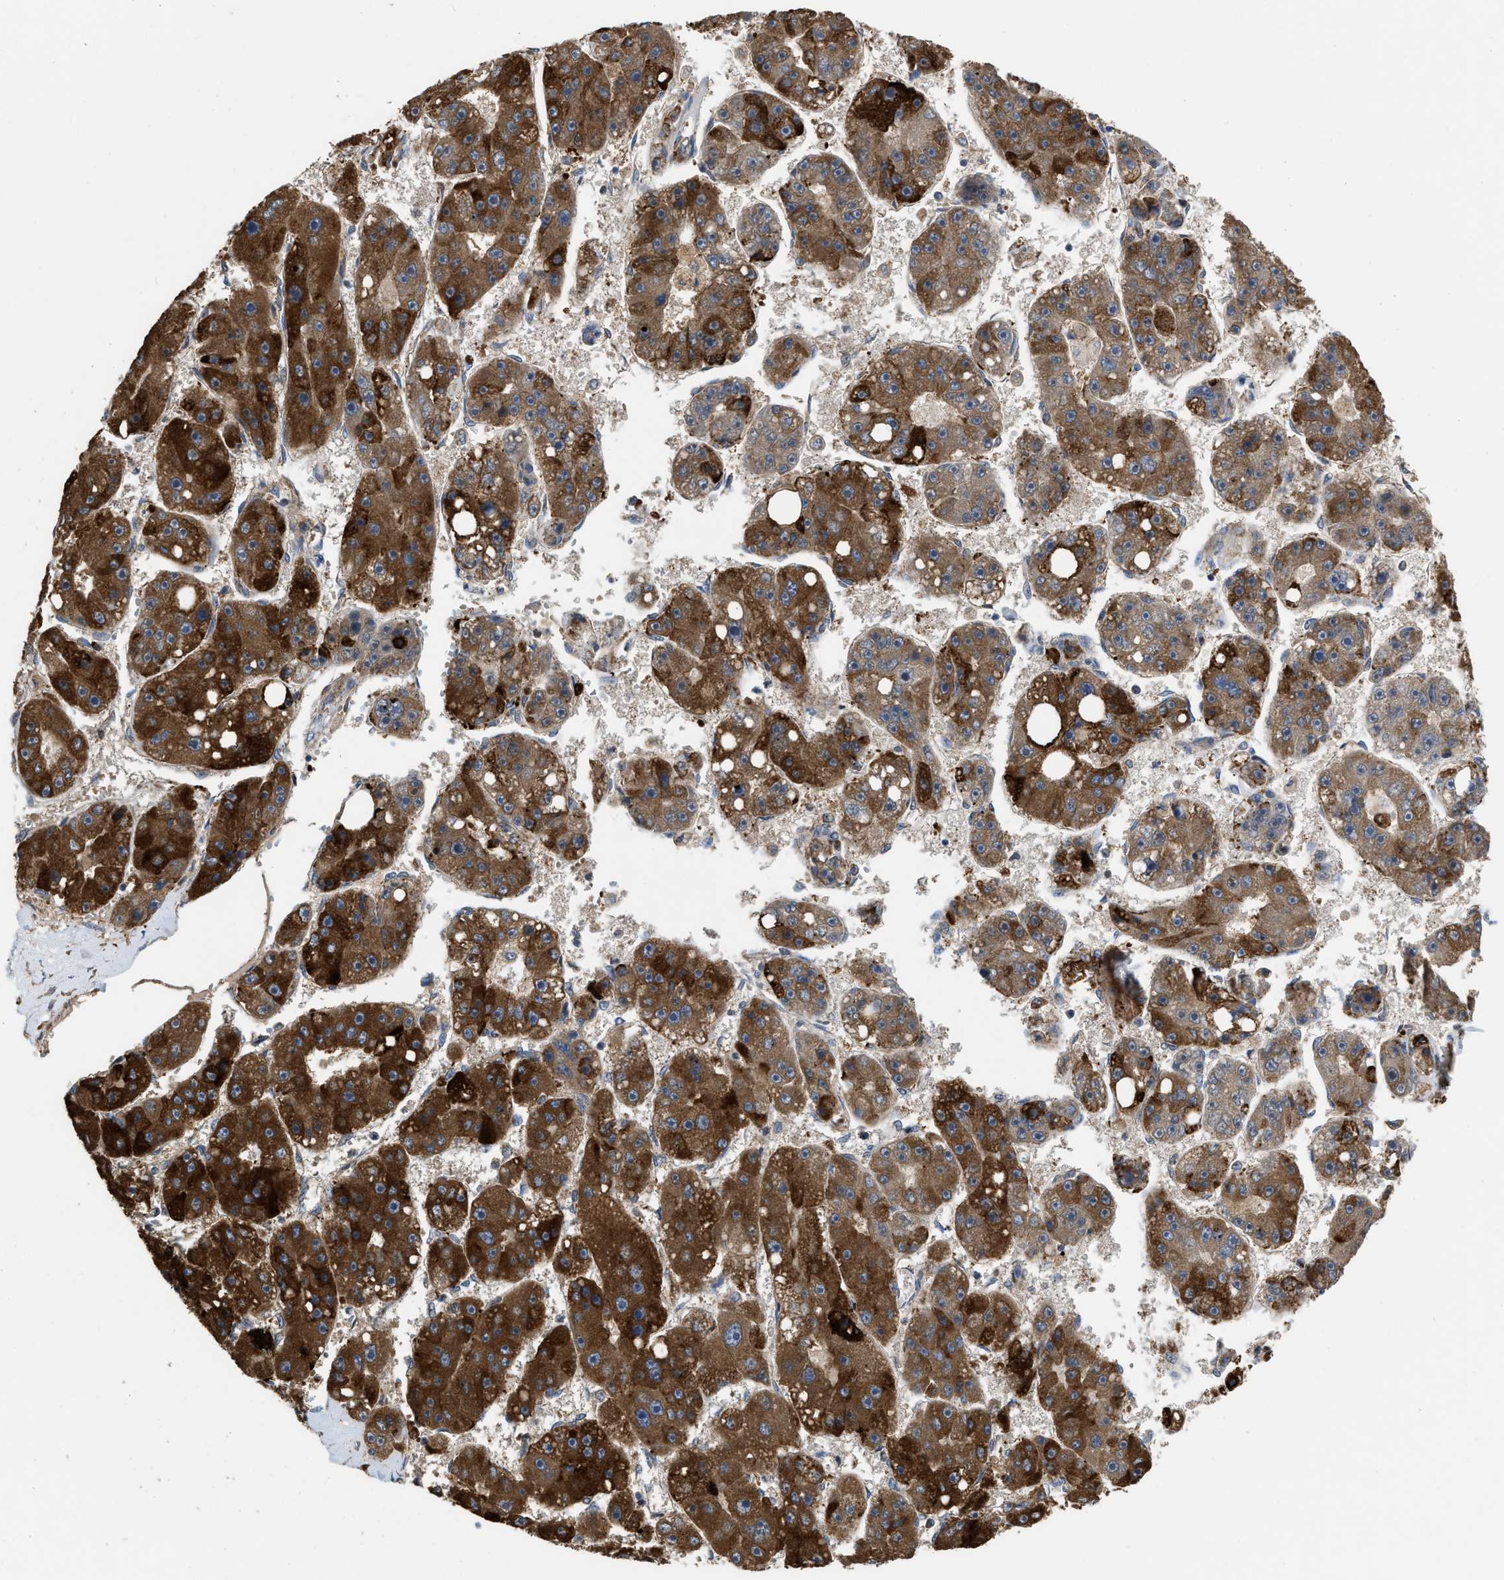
{"staining": {"intensity": "strong", "quantity": ">75%", "location": "cytoplasmic/membranous"}, "tissue": "liver cancer", "cell_type": "Tumor cells", "image_type": "cancer", "snomed": [{"axis": "morphology", "description": "Carcinoma, Hepatocellular, NOS"}, {"axis": "topography", "description": "Liver"}], "caption": "There is high levels of strong cytoplasmic/membranous staining in tumor cells of liver cancer (hepatocellular carcinoma), as demonstrated by immunohistochemical staining (brown color).", "gene": "AK2", "patient": {"sex": "female", "age": 61}}